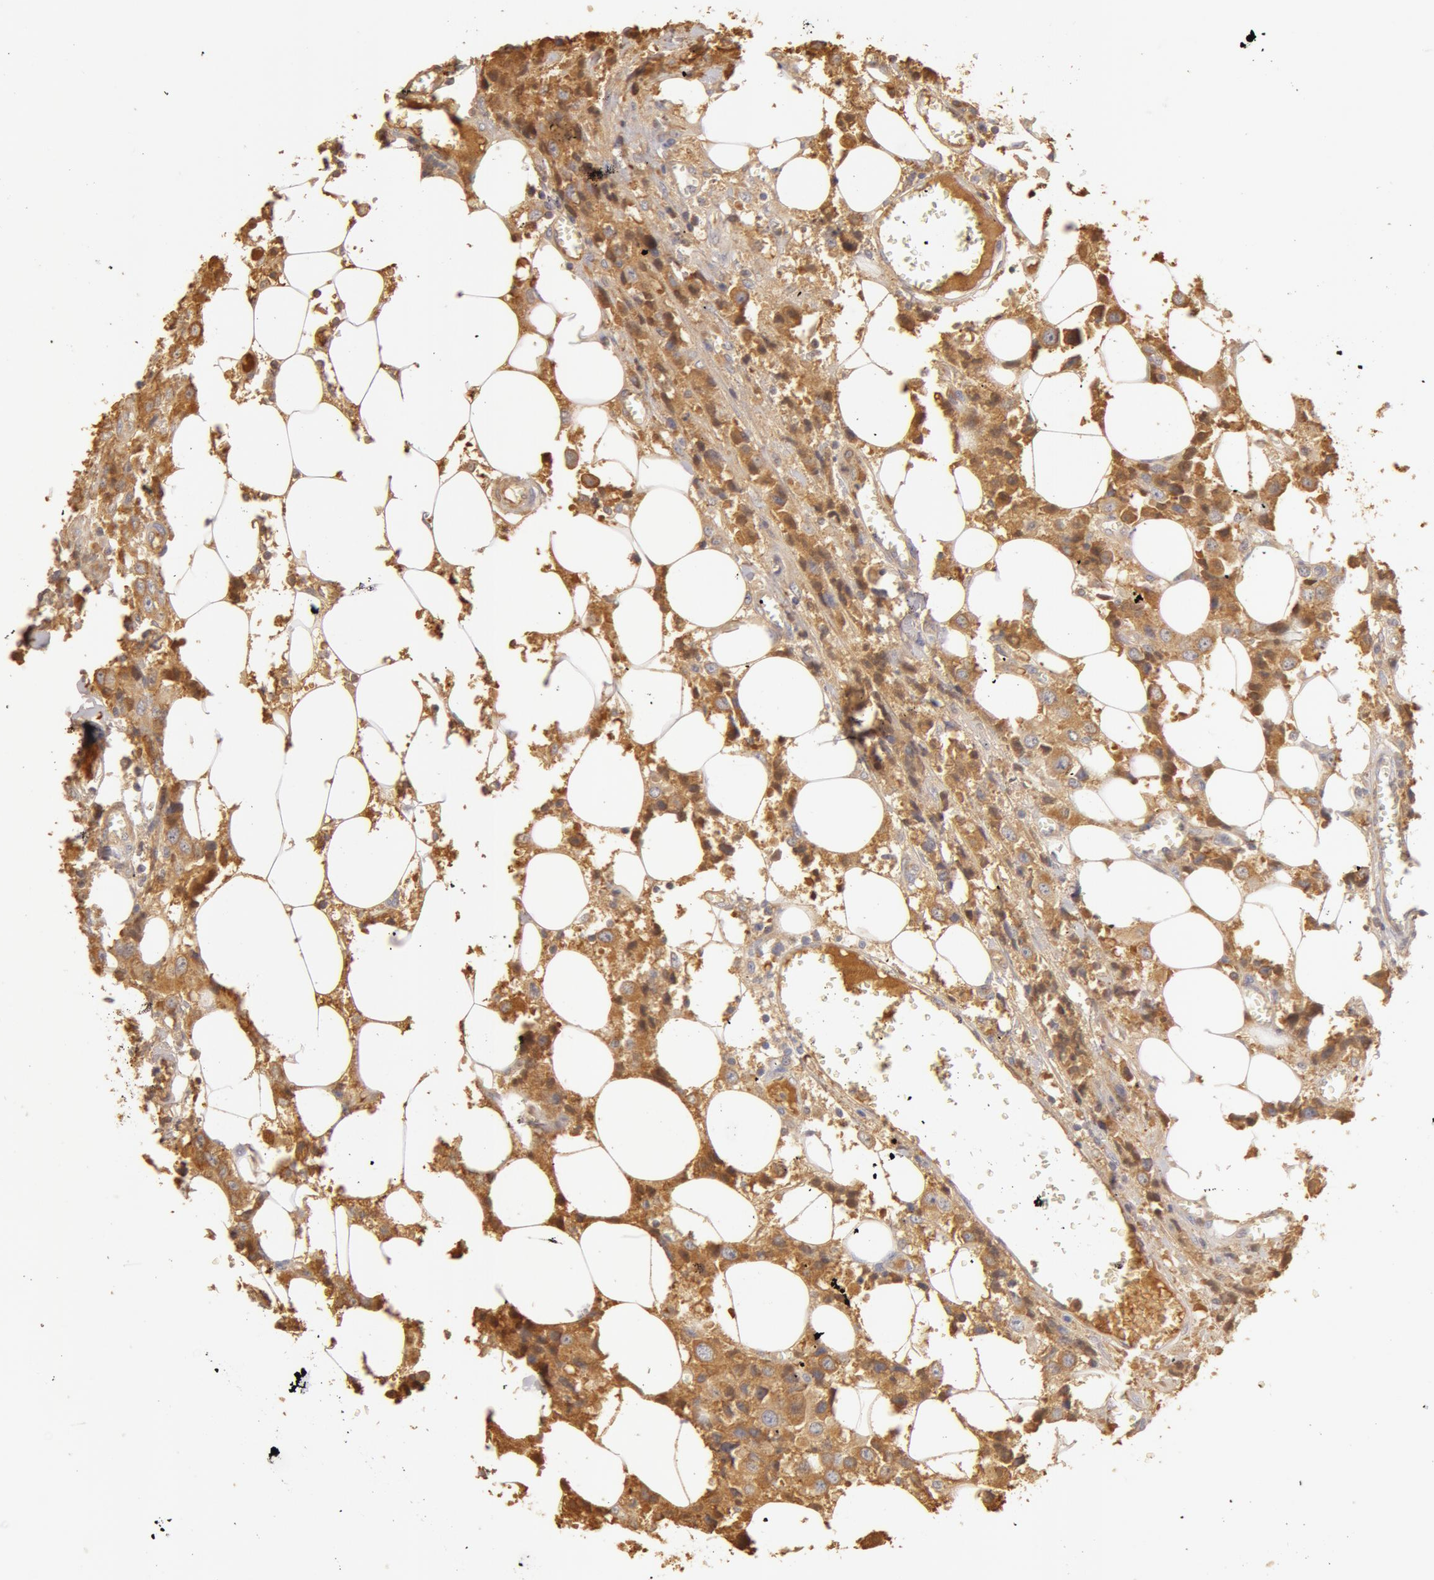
{"staining": {"intensity": "moderate", "quantity": ">75%", "location": "cytoplasmic/membranous"}, "tissue": "breast cancer", "cell_type": "Tumor cells", "image_type": "cancer", "snomed": [{"axis": "morphology", "description": "Duct carcinoma"}, {"axis": "topography", "description": "Breast"}], "caption": "An image showing moderate cytoplasmic/membranous expression in approximately >75% of tumor cells in breast cancer (invasive ductal carcinoma), as visualized by brown immunohistochemical staining.", "gene": "TF", "patient": {"sex": "female", "age": 58}}